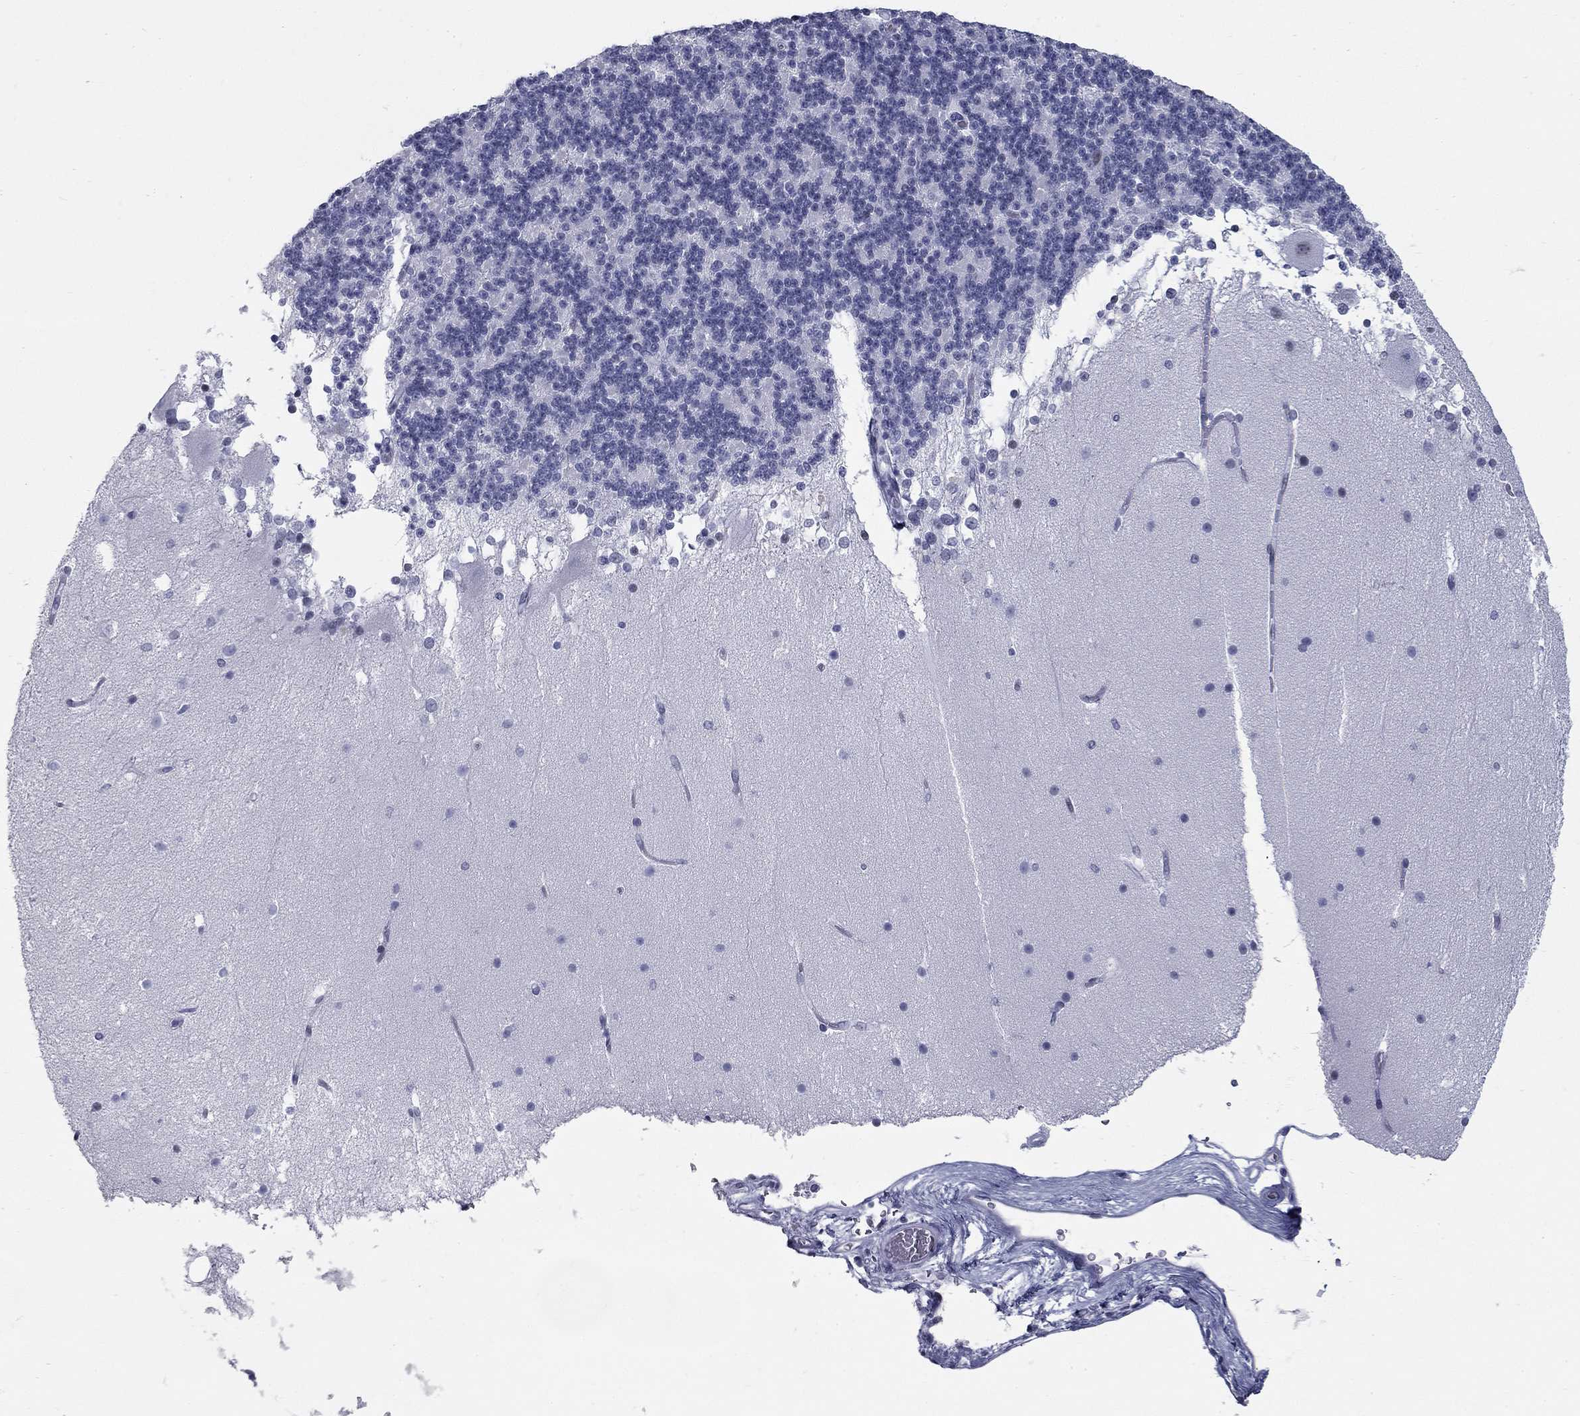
{"staining": {"intensity": "negative", "quantity": "none", "location": "none"}, "tissue": "cerebellum", "cell_type": "Cells in granular layer", "image_type": "normal", "snomed": [{"axis": "morphology", "description": "Normal tissue, NOS"}, {"axis": "topography", "description": "Cerebellum"}], "caption": "This is an immunohistochemistry (IHC) photomicrograph of benign human cerebellum. There is no positivity in cells in granular layer.", "gene": "ASF1B", "patient": {"sex": "female", "age": 19}}